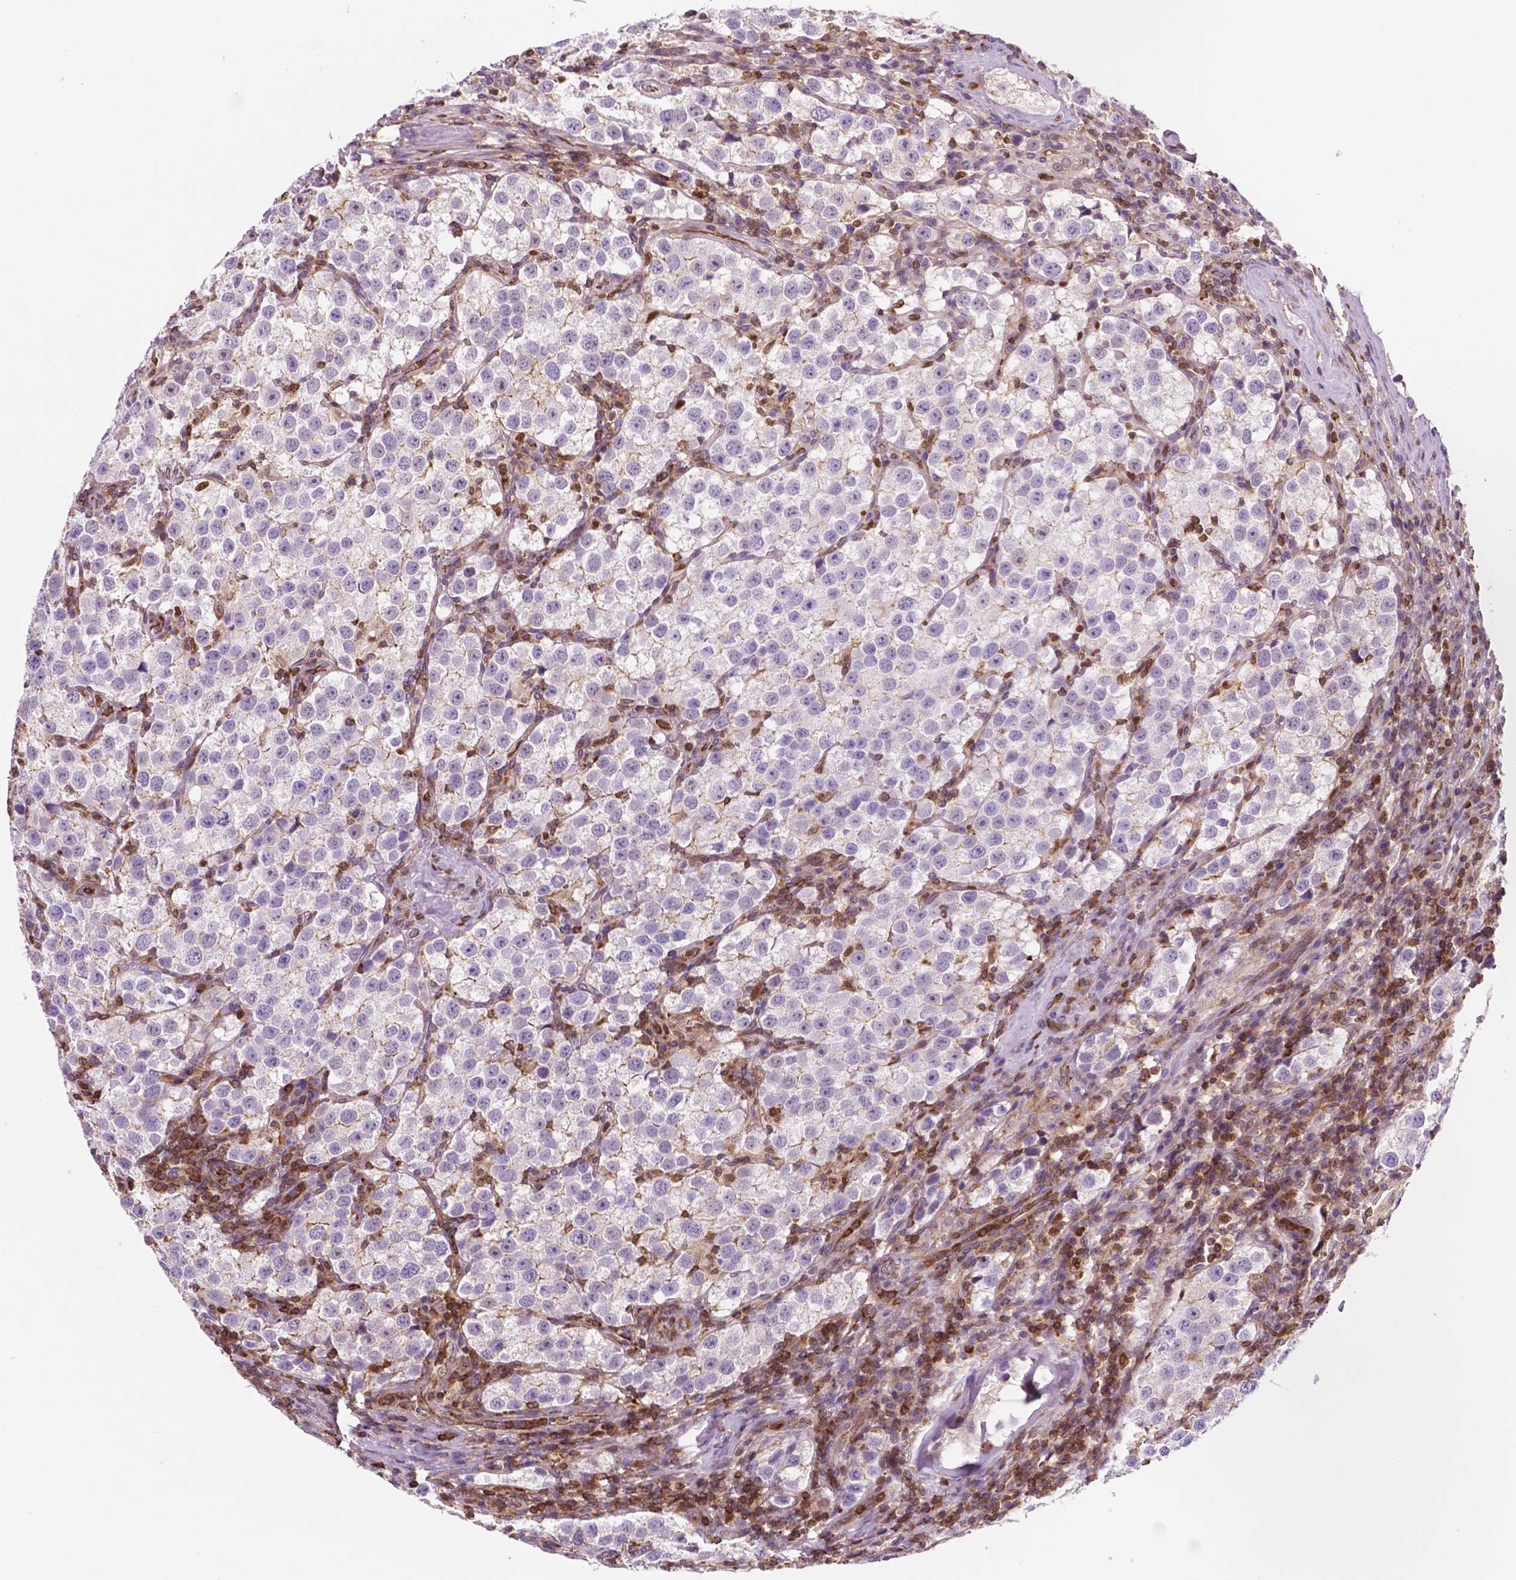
{"staining": {"intensity": "negative", "quantity": "none", "location": "none"}, "tissue": "testis cancer", "cell_type": "Tumor cells", "image_type": "cancer", "snomed": [{"axis": "morphology", "description": "Seminoma, NOS"}, {"axis": "topography", "description": "Testis"}], "caption": "Protein analysis of testis cancer (seminoma) displays no significant positivity in tumor cells. (DAB (3,3'-diaminobenzidine) immunohistochemistry with hematoxylin counter stain).", "gene": "DCN", "patient": {"sex": "male", "age": 37}}